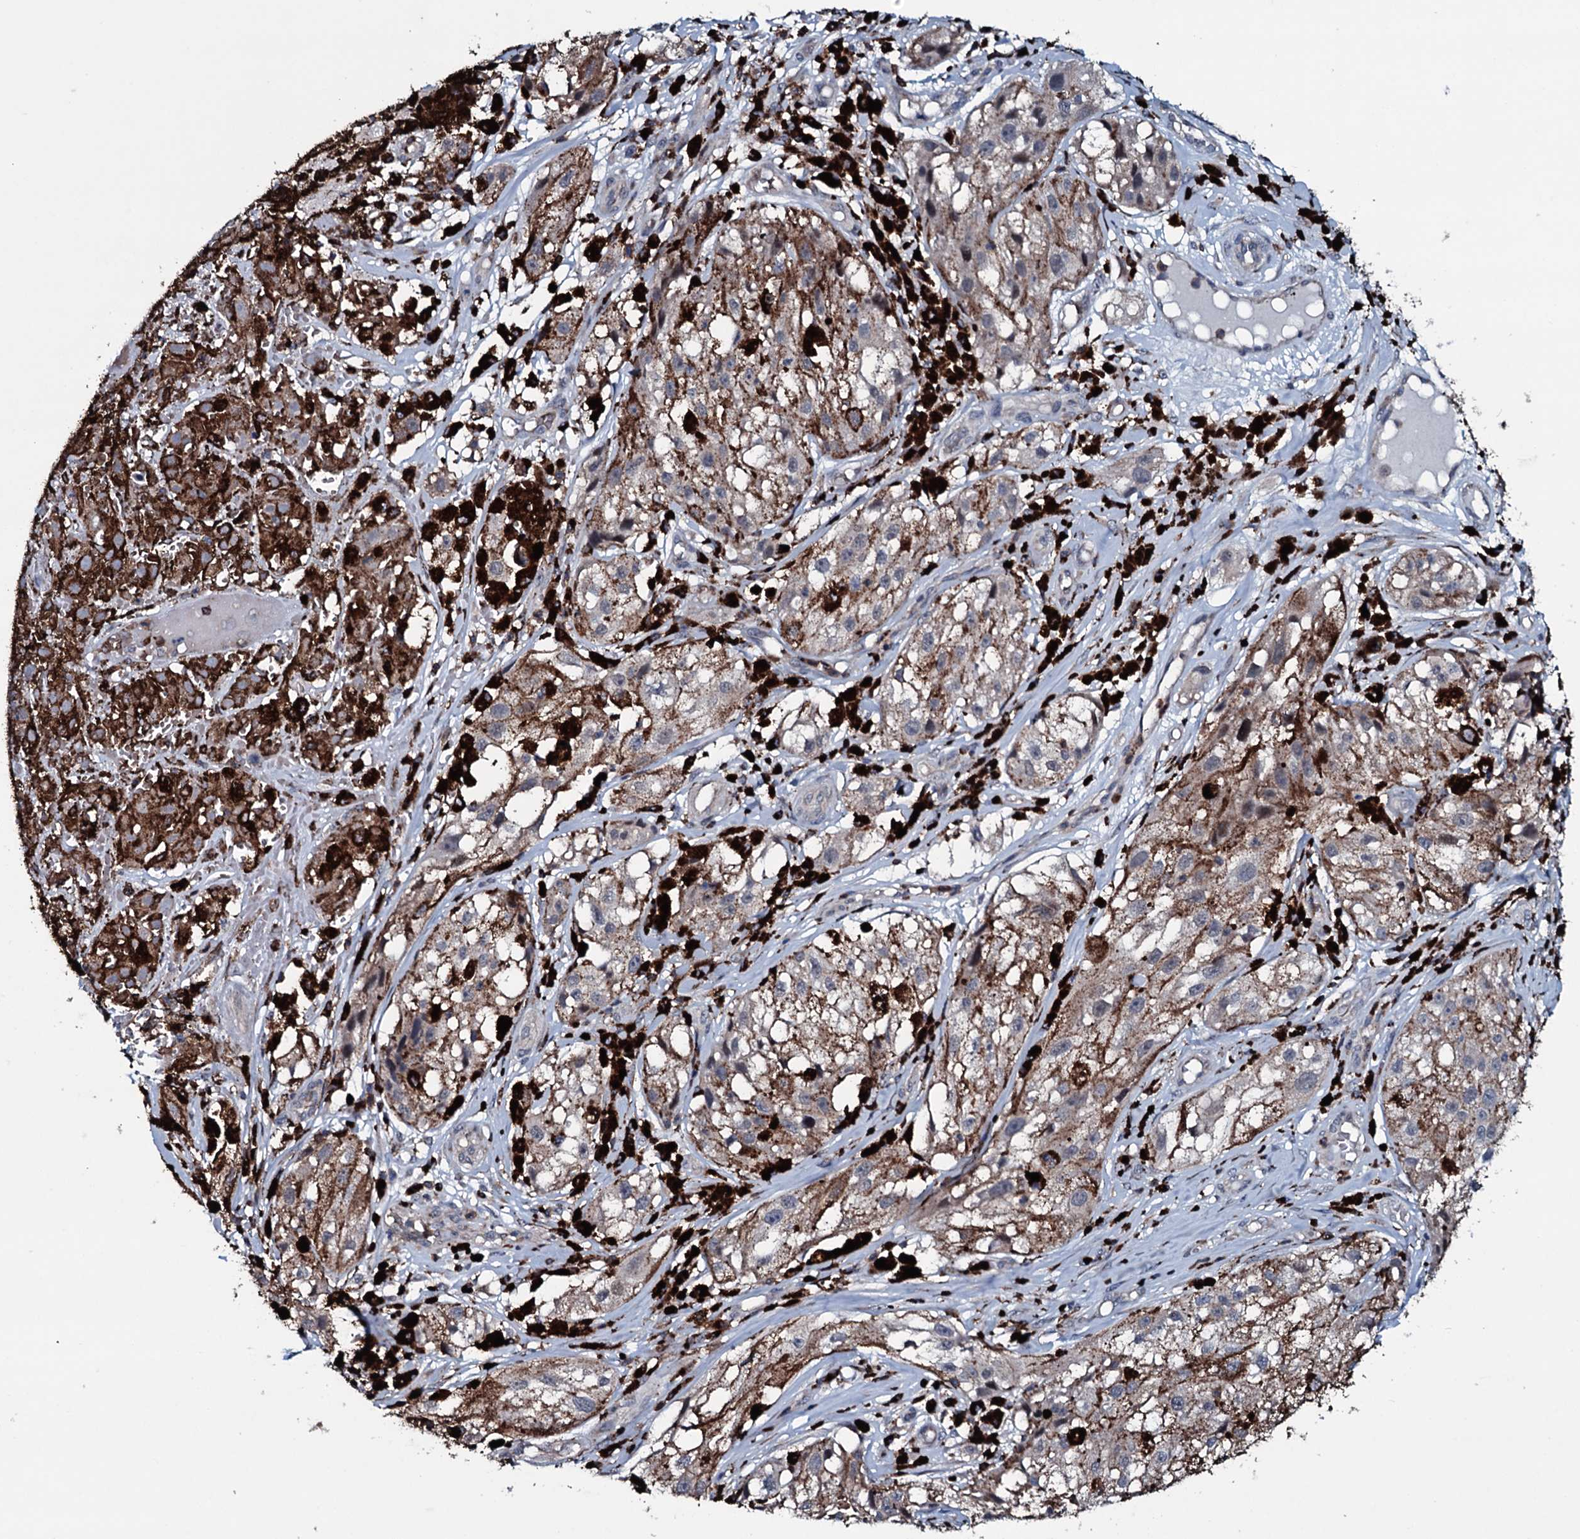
{"staining": {"intensity": "negative", "quantity": "none", "location": "none"}, "tissue": "melanoma", "cell_type": "Tumor cells", "image_type": "cancer", "snomed": [{"axis": "morphology", "description": "Malignant melanoma, NOS"}, {"axis": "topography", "description": "Skin"}], "caption": "There is no significant staining in tumor cells of malignant melanoma. (Stains: DAB immunohistochemistry with hematoxylin counter stain, Microscopy: brightfield microscopy at high magnification).", "gene": "OGFOD2", "patient": {"sex": "male", "age": 88}}